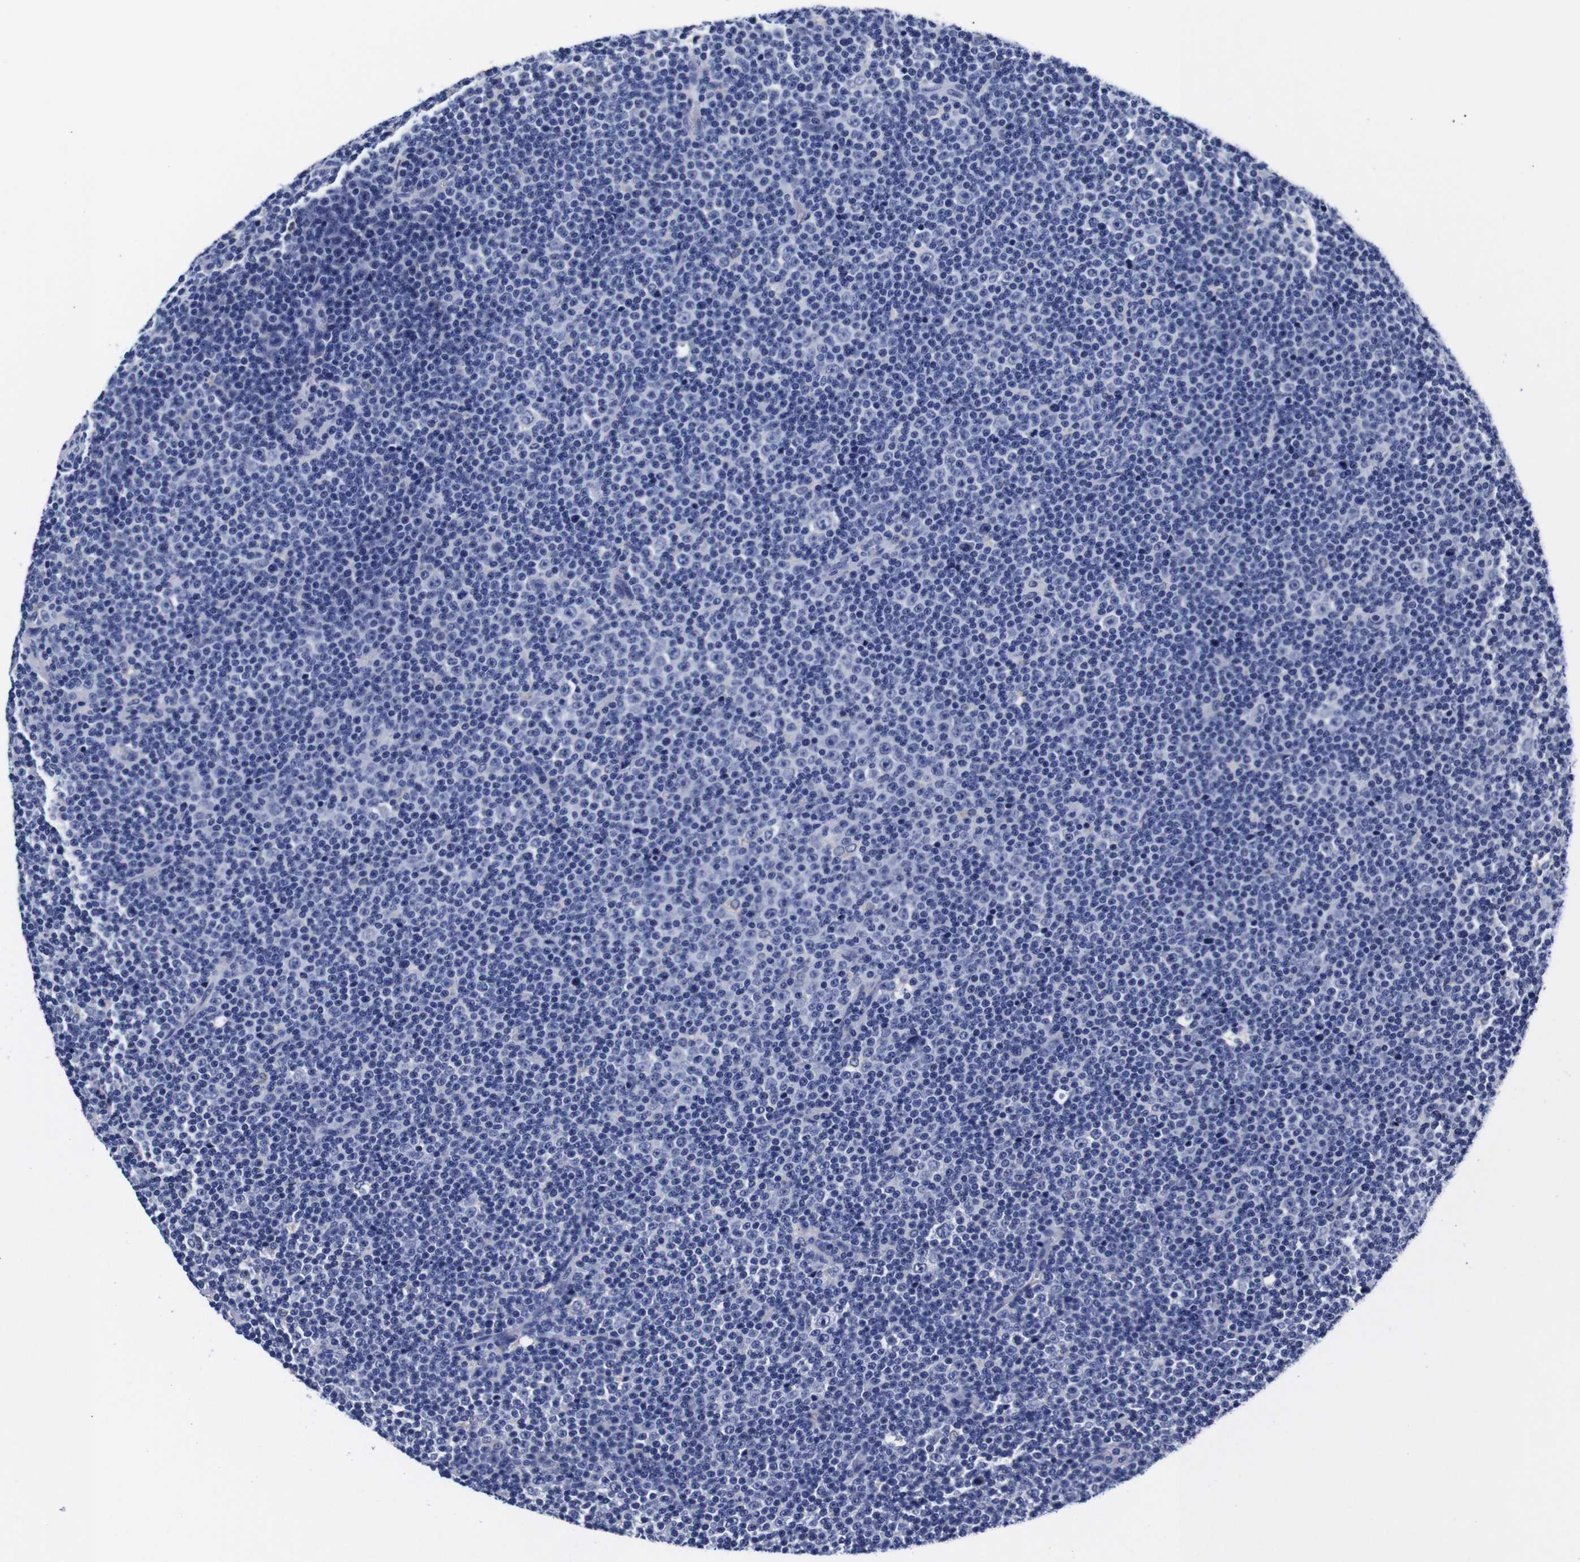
{"staining": {"intensity": "negative", "quantity": "none", "location": "none"}, "tissue": "lymphoma", "cell_type": "Tumor cells", "image_type": "cancer", "snomed": [{"axis": "morphology", "description": "Malignant lymphoma, non-Hodgkin's type, Low grade"}, {"axis": "topography", "description": "Lymph node"}], "caption": "A histopathology image of malignant lymphoma, non-Hodgkin's type (low-grade) stained for a protein demonstrates no brown staining in tumor cells.", "gene": "CLEC4G", "patient": {"sex": "female", "age": 67}}